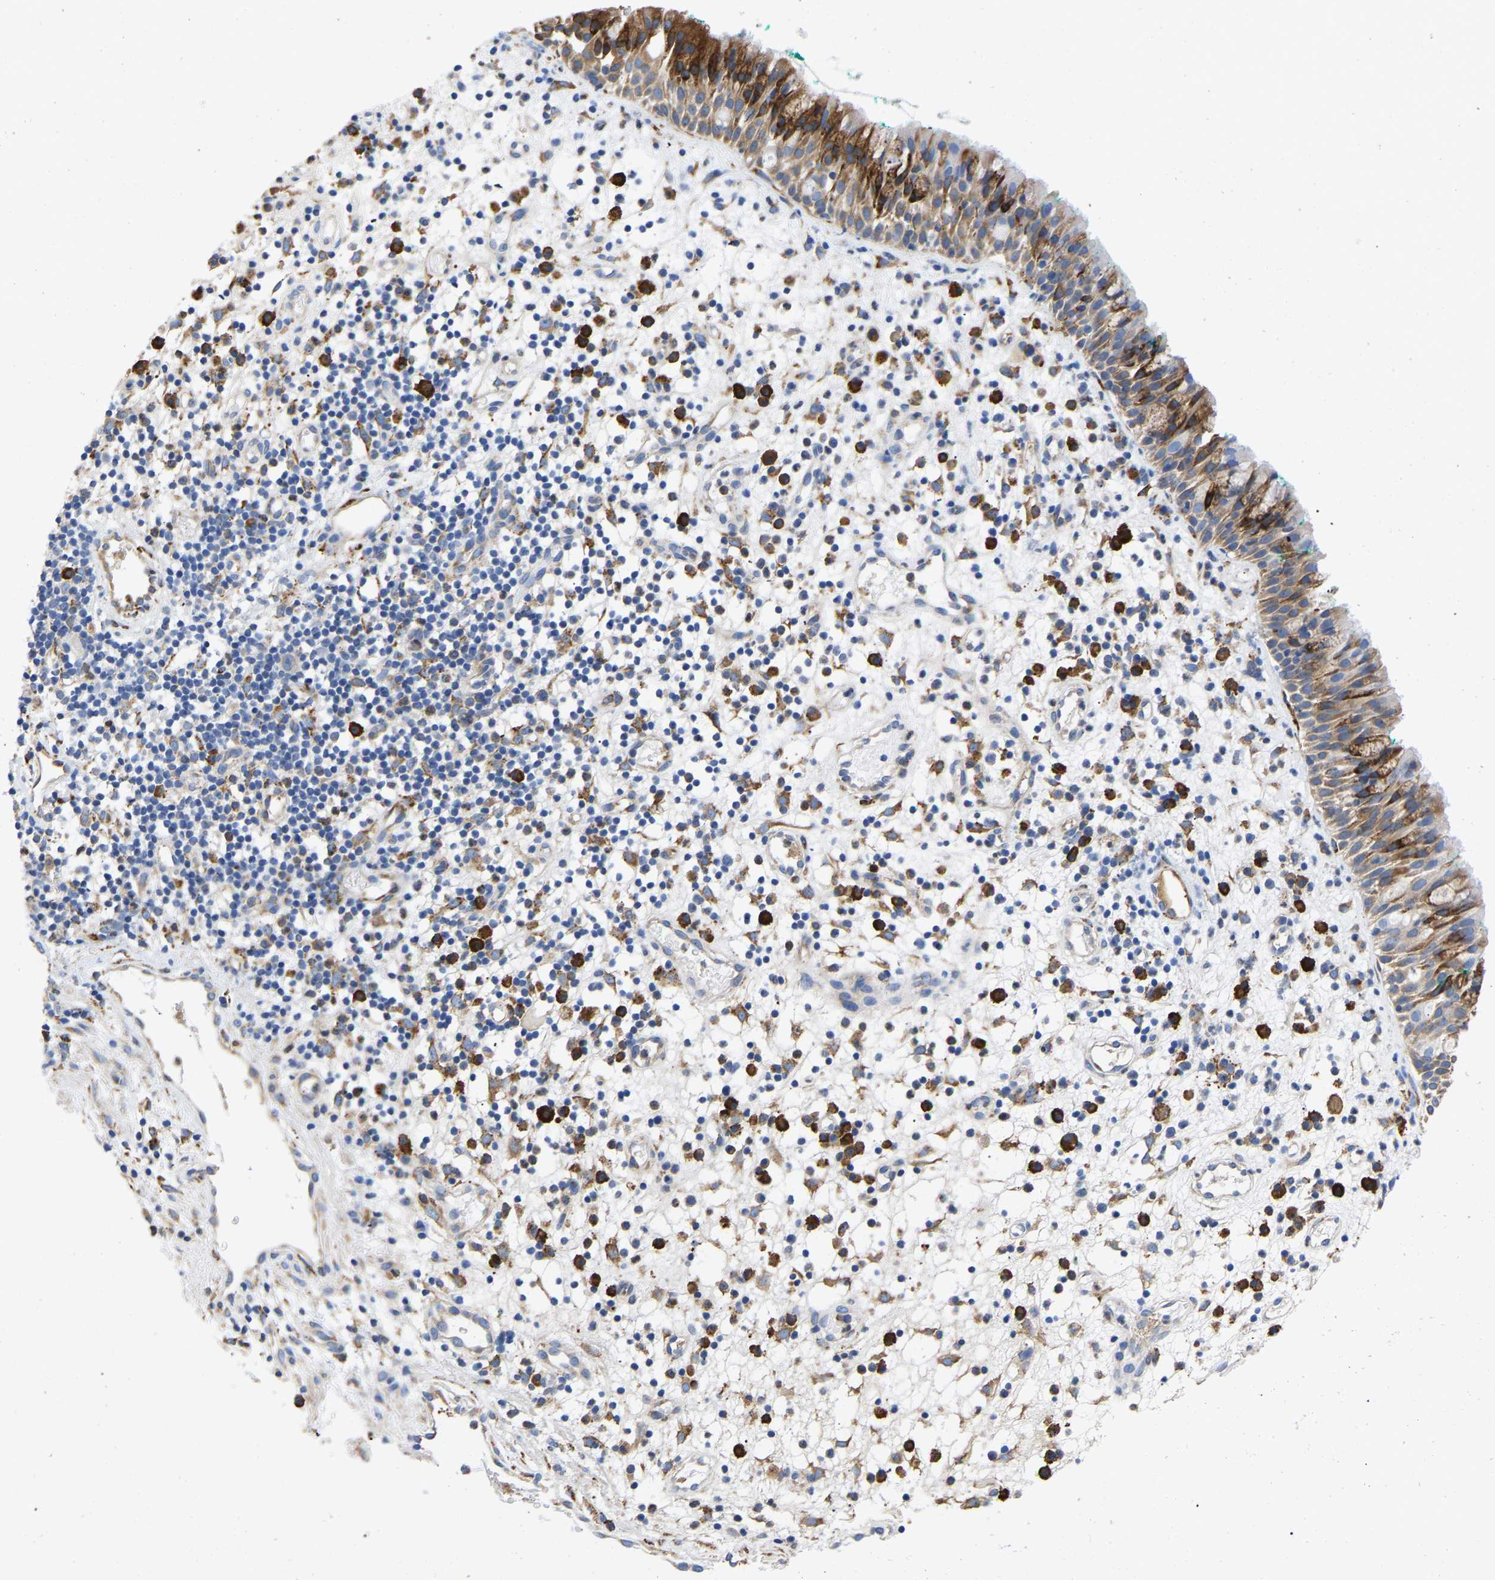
{"staining": {"intensity": "moderate", "quantity": "25%-75%", "location": "cytoplasmic/membranous"}, "tissue": "nasopharynx", "cell_type": "Respiratory epithelial cells", "image_type": "normal", "snomed": [{"axis": "morphology", "description": "Normal tissue, NOS"}, {"axis": "morphology", "description": "Basal cell carcinoma"}, {"axis": "topography", "description": "Cartilage tissue"}, {"axis": "topography", "description": "Nasopharynx"}, {"axis": "topography", "description": "Oral tissue"}], "caption": "Protein expression analysis of normal nasopharynx reveals moderate cytoplasmic/membranous positivity in about 25%-75% of respiratory epithelial cells.", "gene": "P4HB", "patient": {"sex": "female", "age": 77}}